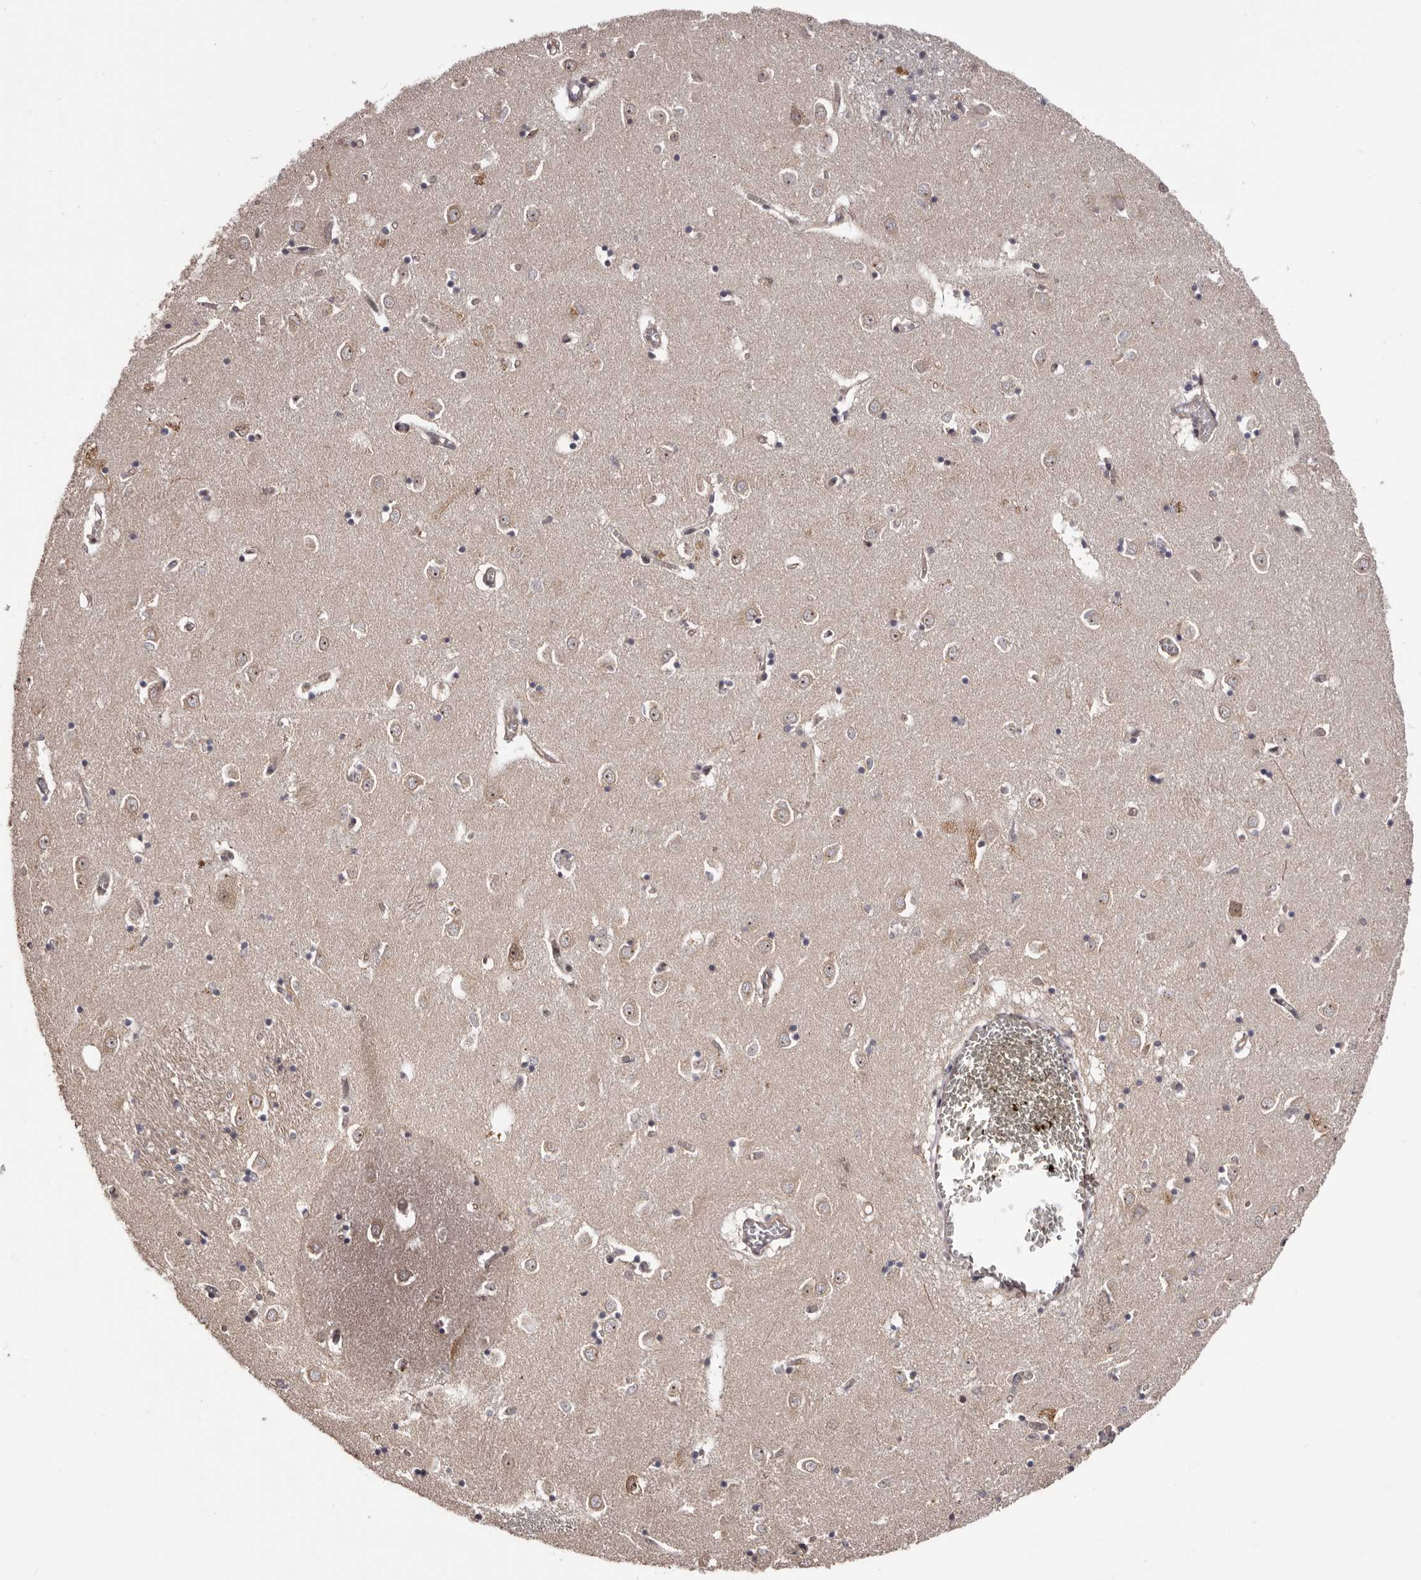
{"staining": {"intensity": "weak", "quantity": "<25%", "location": "cytoplasmic/membranous"}, "tissue": "caudate", "cell_type": "Glial cells", "image_type": "normal", "snomed": [{"axis": "morphology", "description": "Normal tissue, NOS"}, {"axis": "topography", "description": "Lateral ventricle wall"}], "caption": "IHC of normal caudate exhibits no staining in glial cells.", "gene": "NOL12", "patient": {"sex": "male", "age": 70}}